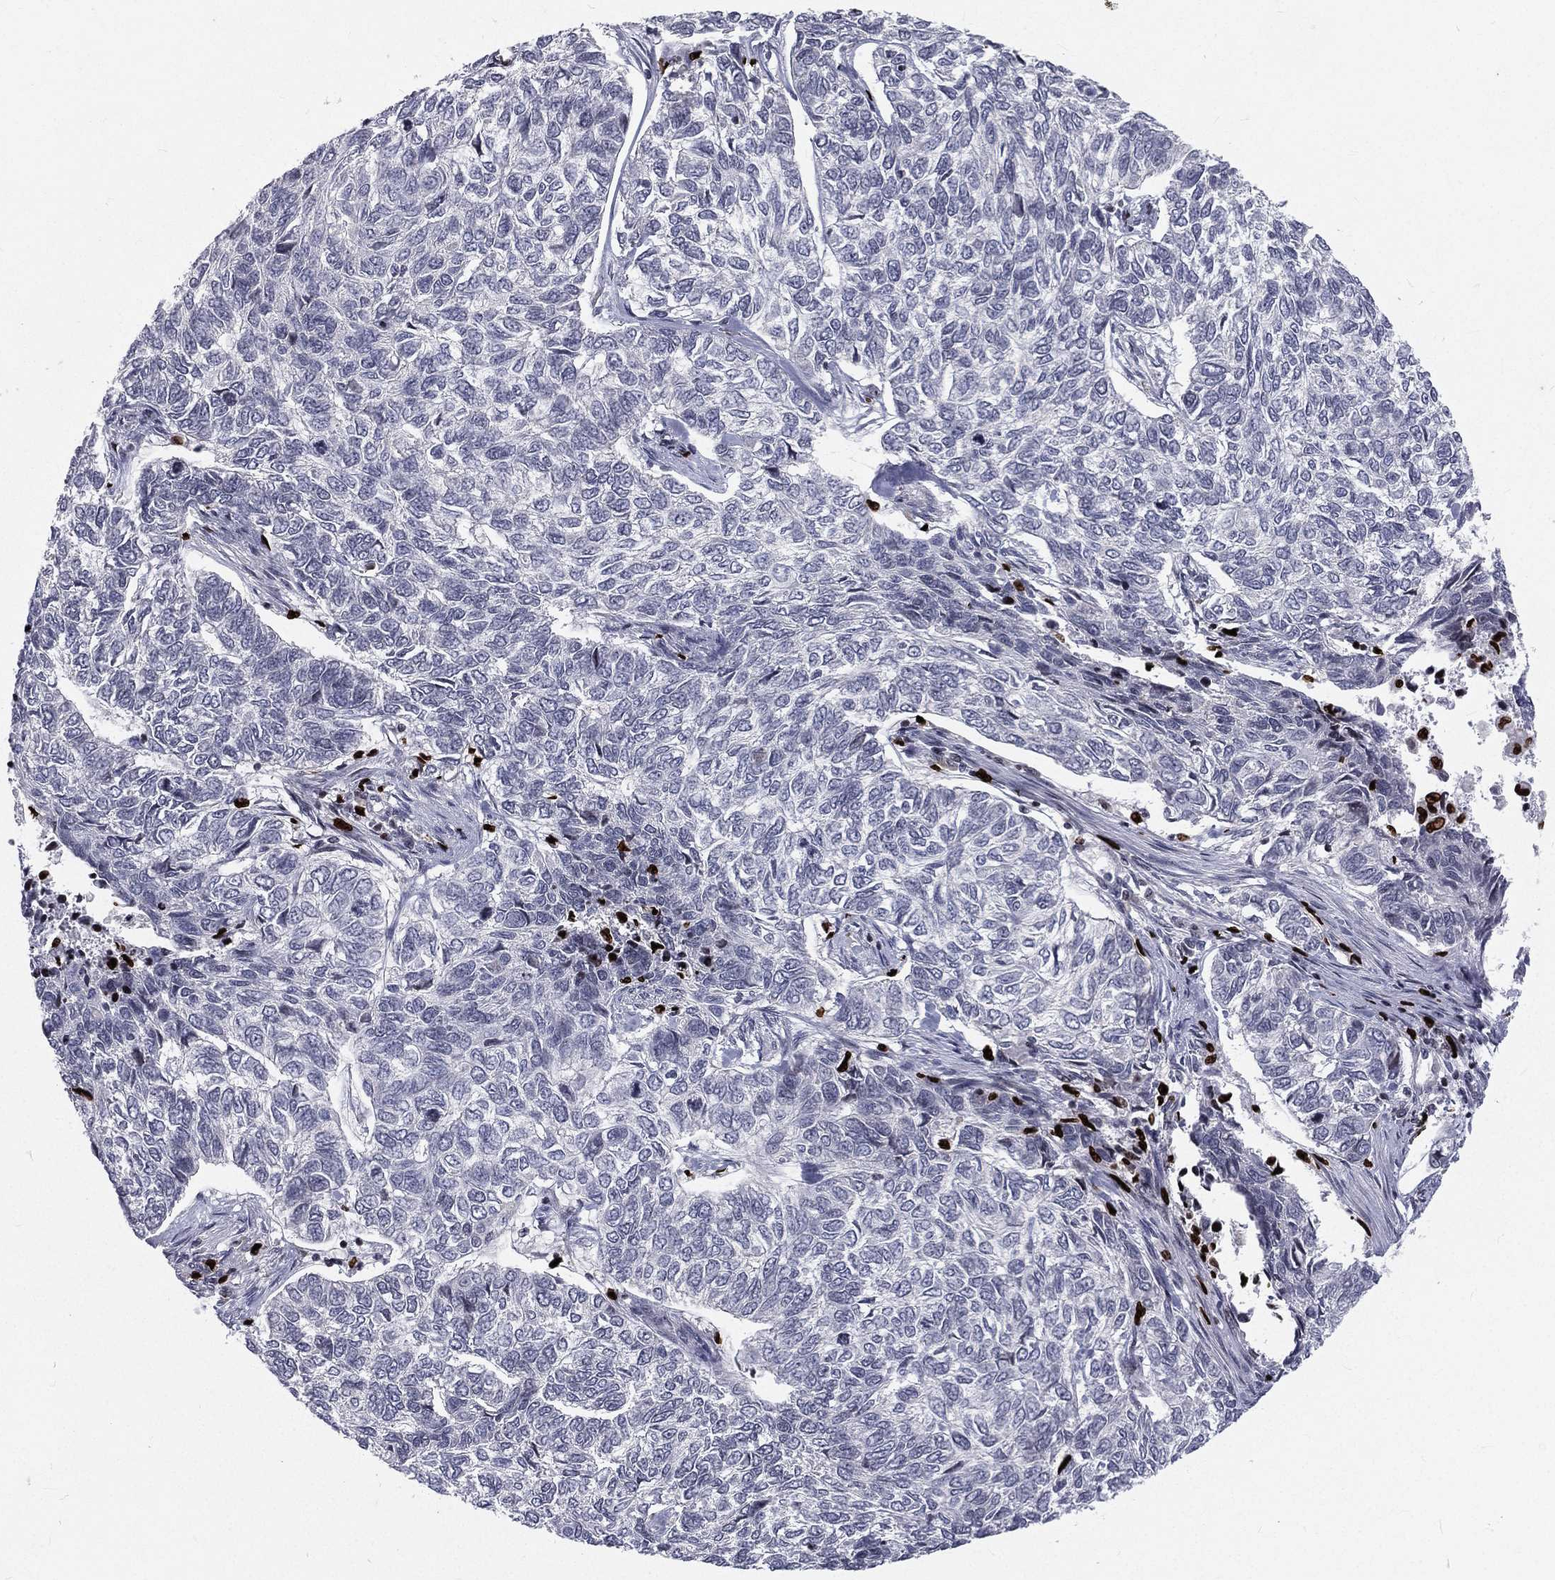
{"staining": {"intensity": "negative", "quantity": "none", "location": "none"}, "tissue": "skin cancer", "cell_type": "Tumor cells", "image_type": "cancer", "snomed": [{"axis": "morphology", "description": "Basal cell carcinoma"}, {"axis": "topography", "description": "Skin"}], "caption": "DAB (3,3'-diaminobenzidine) immunohistochemical staining of skin cancer (basal cell carcinoma) shows no significant expression in tumor cells.", "gene": "MNDA", "patient": {"sex": "female", "age": 65}}